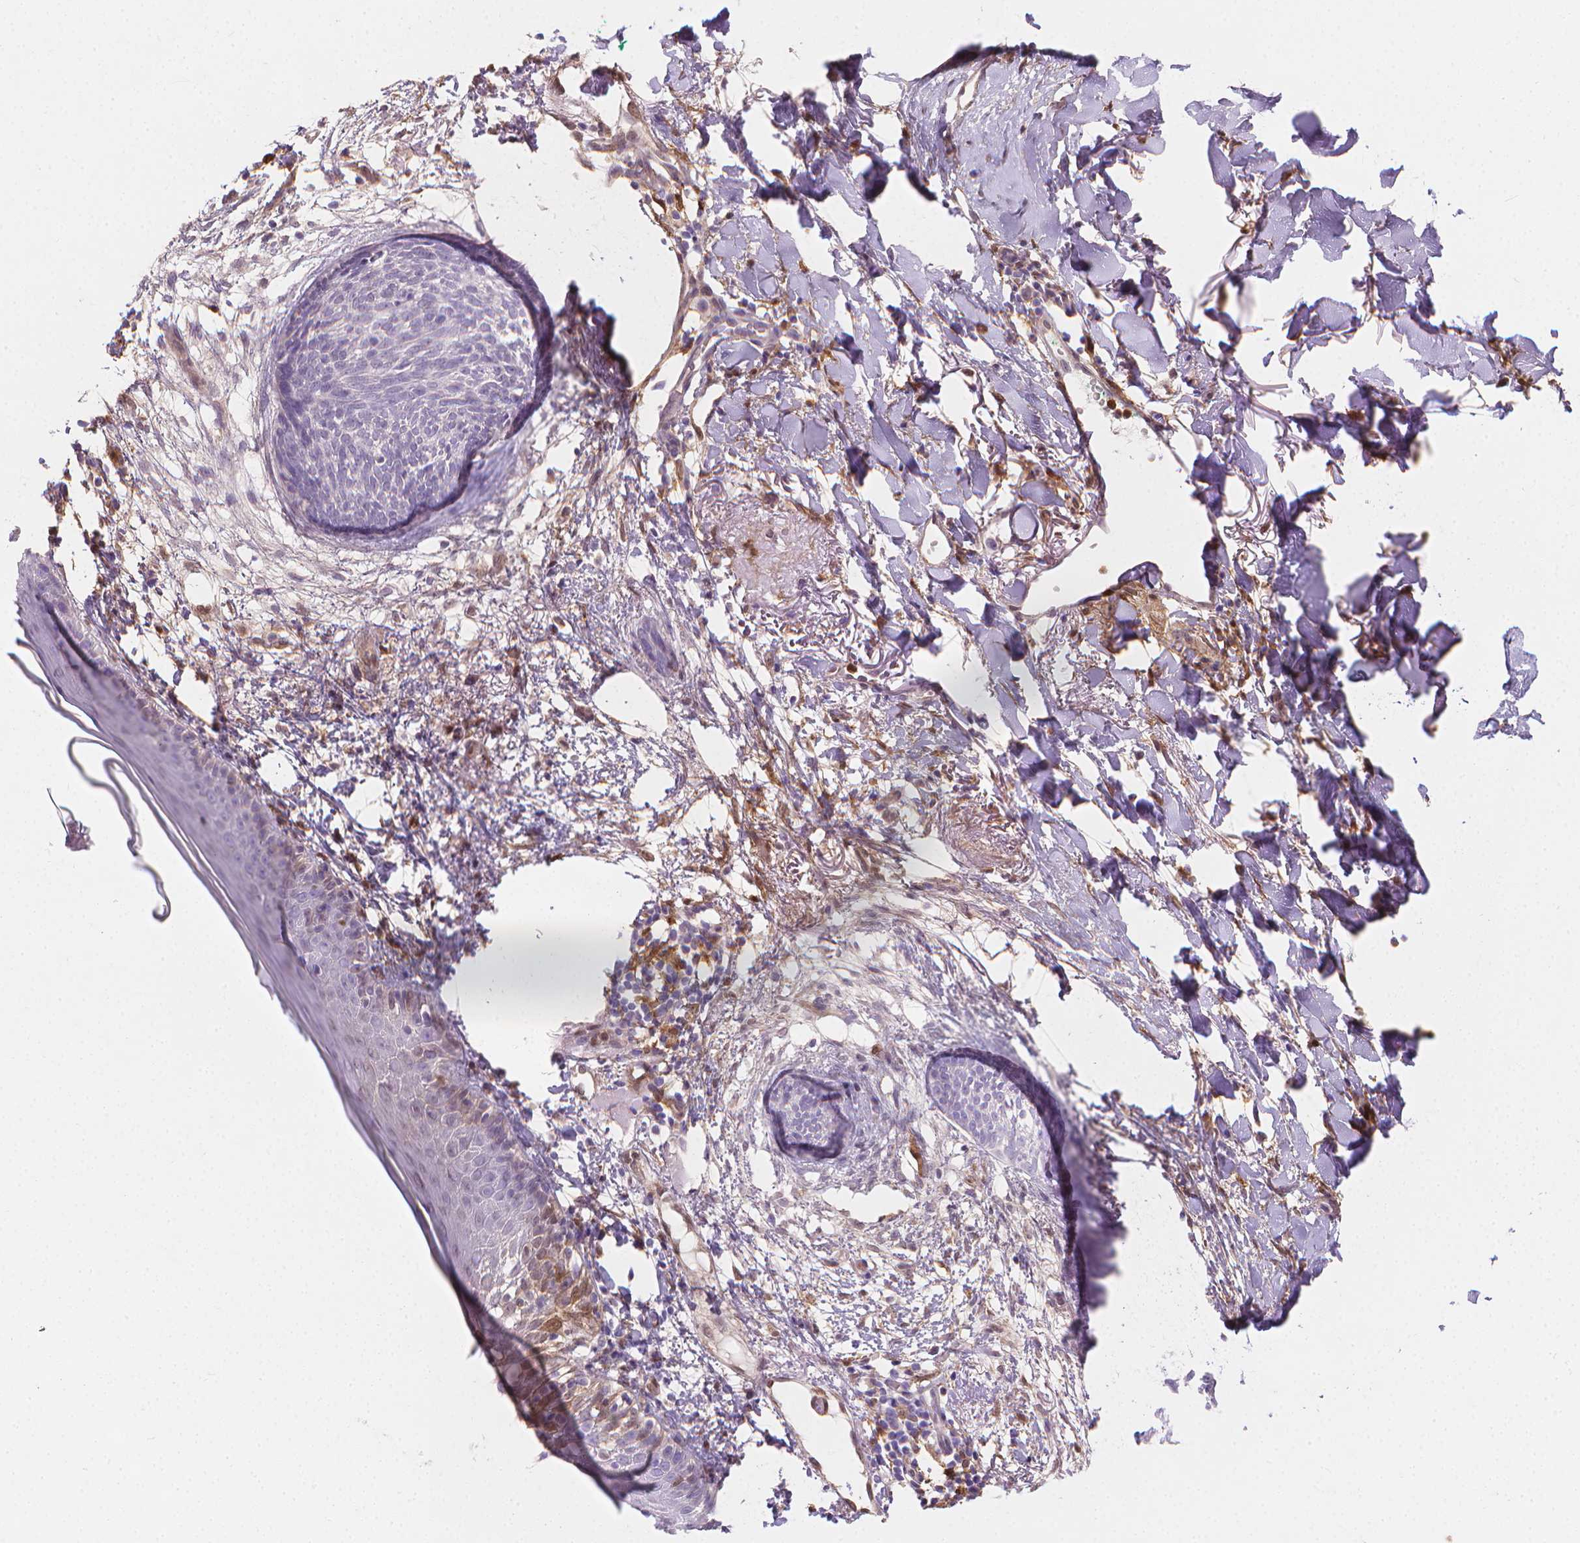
{"staining": {"intensity": "negative", "quantity": "none", "location": "none"}, "tissue": "skin cancer", "cell_type": "Tumor cells", "image_type": "cancer", "snomed": [{"axis": "morphology", "description": "Normal tissue, NOS"}, {"axis": "morphology", "description": "Basal cell carcinoma"}, {"axis": "topography", "description": "Skin"}], "caption": "Skin cancer (basal cell carcinoma) was stained to show a protein in brown. There is no significant positivity in tumor cells. (DAB (3,3'-diaminobenzidine) immunohistochemistry, high magnification).", "gene": "TNFAIP2", "patient": {"sex": "male", "age": 84}}